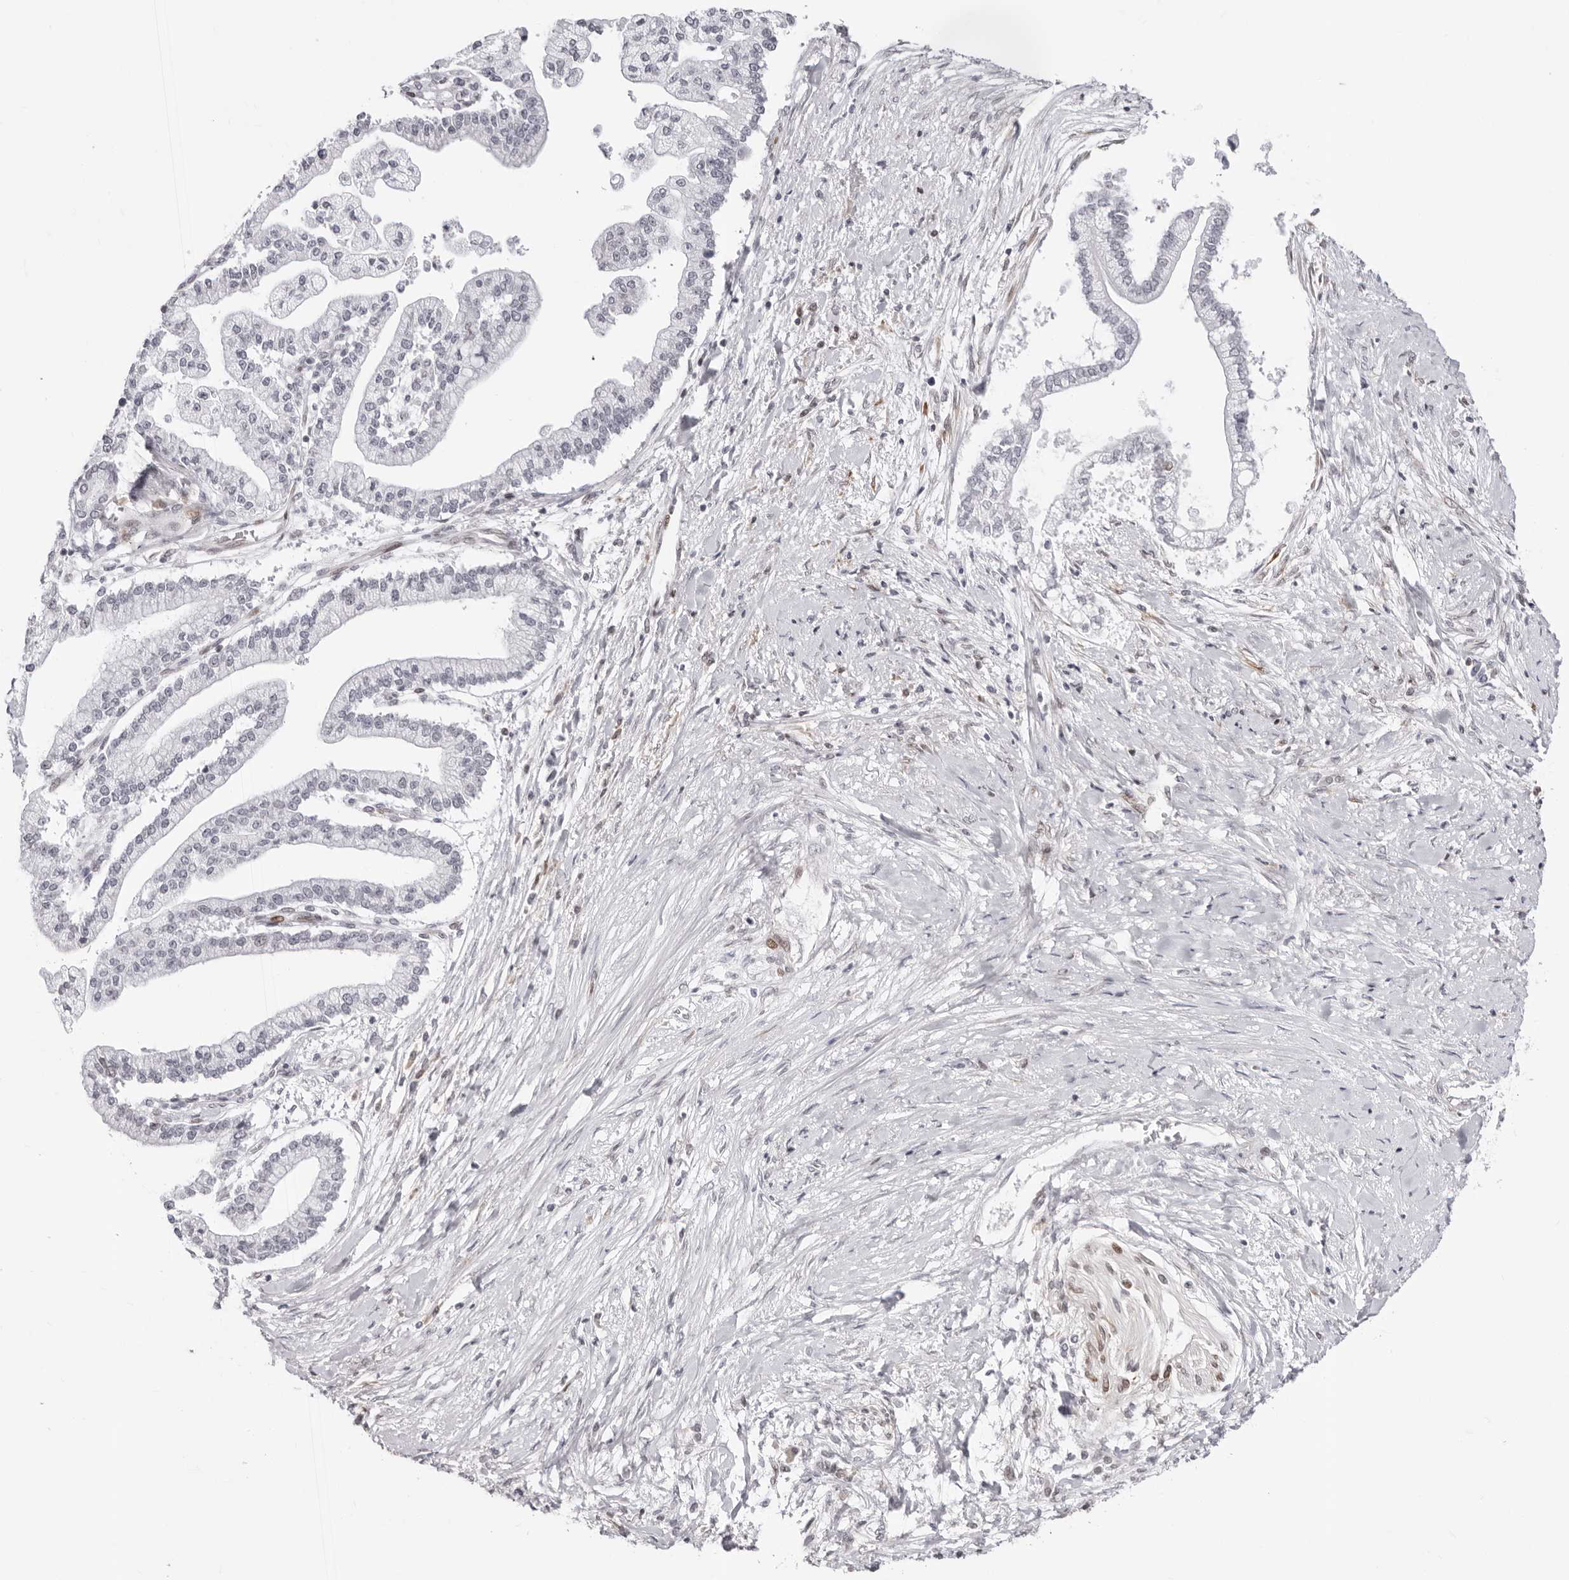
{"staining": {"intensity": "negative", "quantity": "none", "location": "none"}, "tissue": "liver cancer", "cell_type": "Tumor cells", "image_type": "cancer", "snomed": [{"axis": "morphology", "description": "Cholangiocarcinoma"}, {"axis": "topography", "description": "Liver"}], "caption": "An image of liver cancer stained for a protein shows no brown staining in tumor cells.", "gene": "NTPCR", "patient": {"sex": "male", "age": 50}}